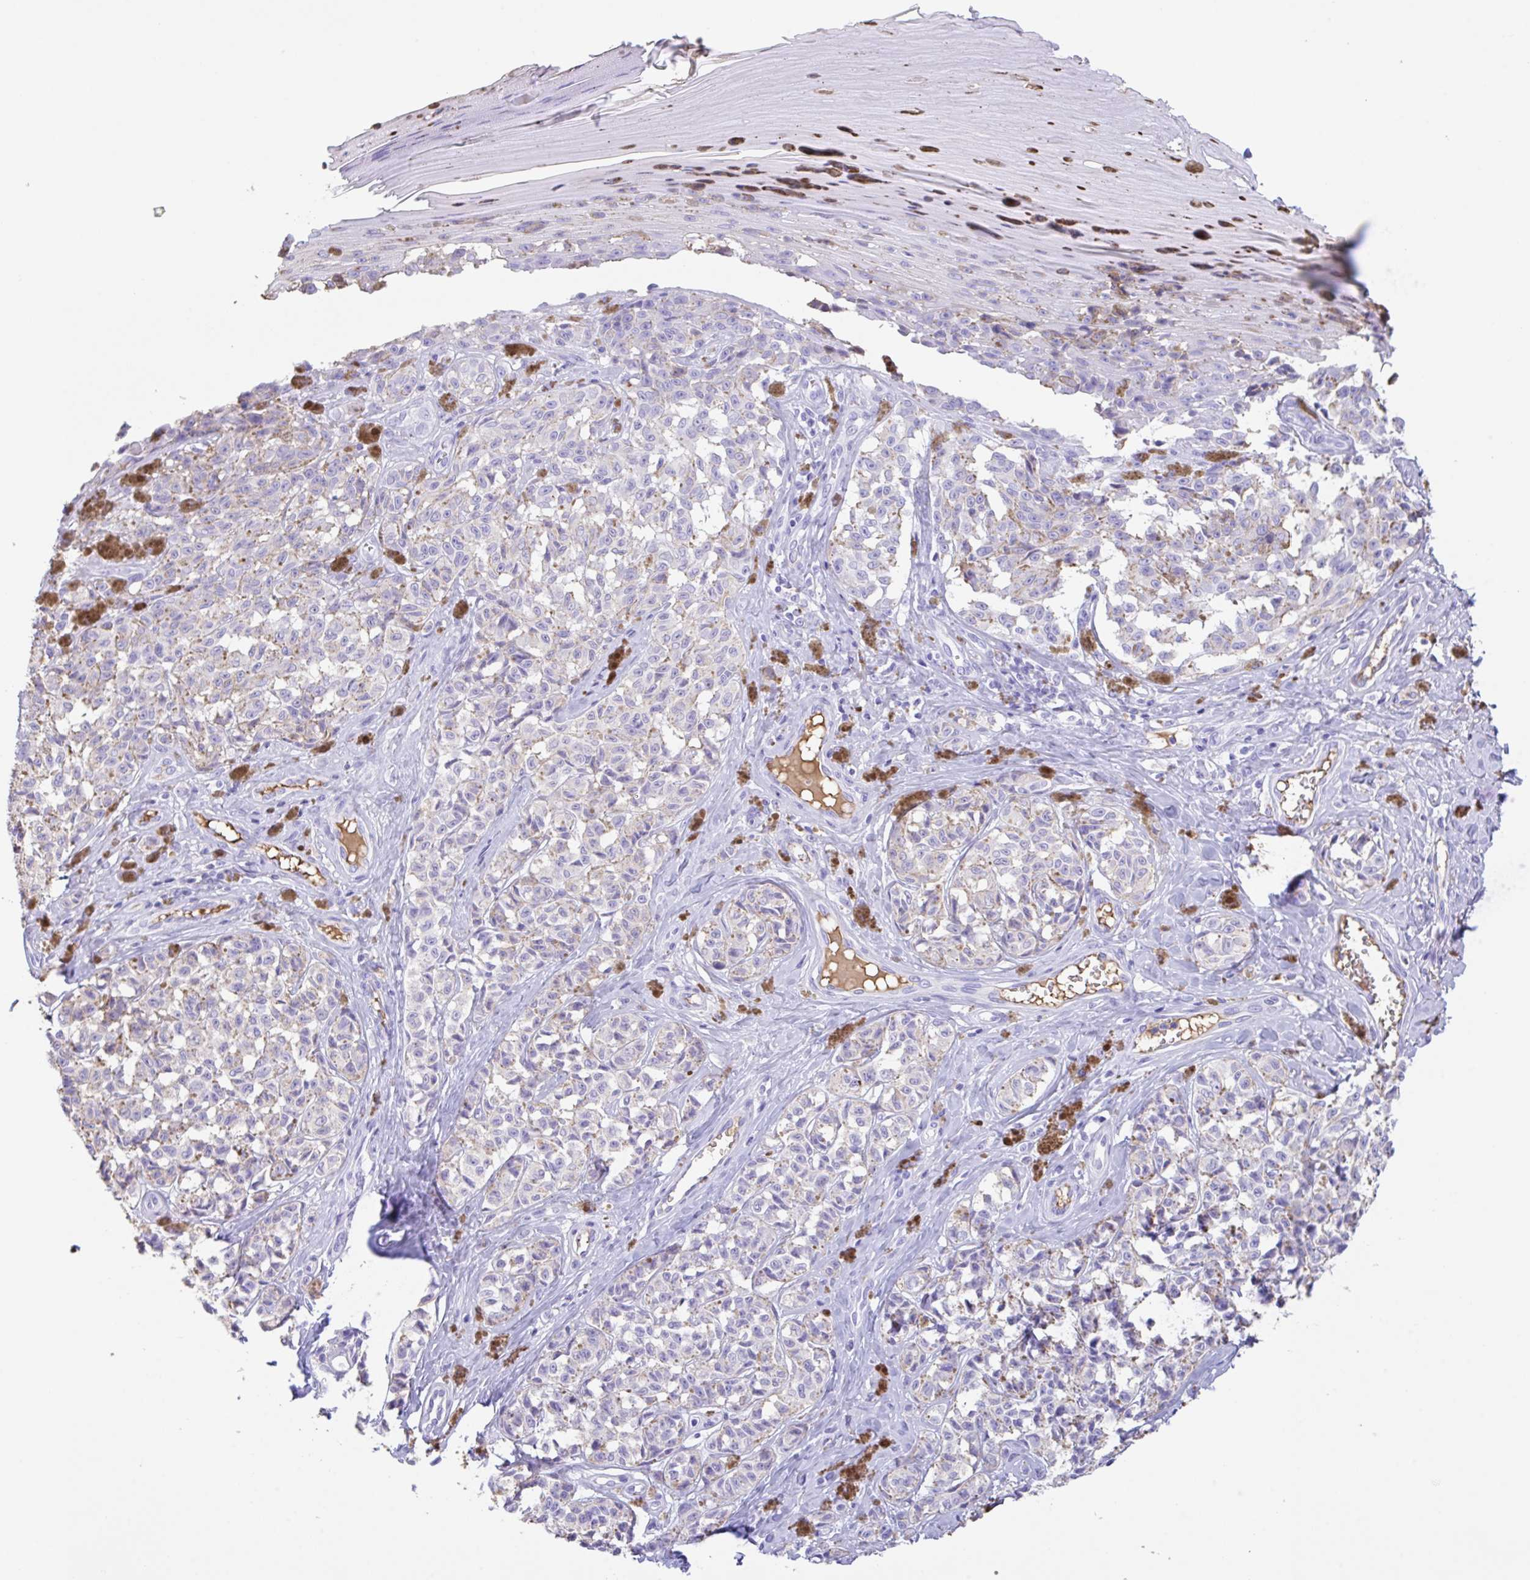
{"staining": {"intensity": "weak", "quantity": "25%-75%", "location": "cytoplasmic/membranous"}, "tissue": "melanoma", "cell_type": "Tumor cells", "image_type": "cancer", "snomed": [{"axis": "morphology", "description": "Malignant melanoma, NOS"}, {"axis": "topography", "description": "Skin"}], "caption": "Immunohistochemical staining of malignant melanoma reveals low levels of weak cytoplasmic/membranous positivity in about 25%-75% of tumor cells. (DAB = brown stain, brightfield microscopy at high magnification).", "gene": "HOXC12", "patient": {"sex": "female", "age": 65}}